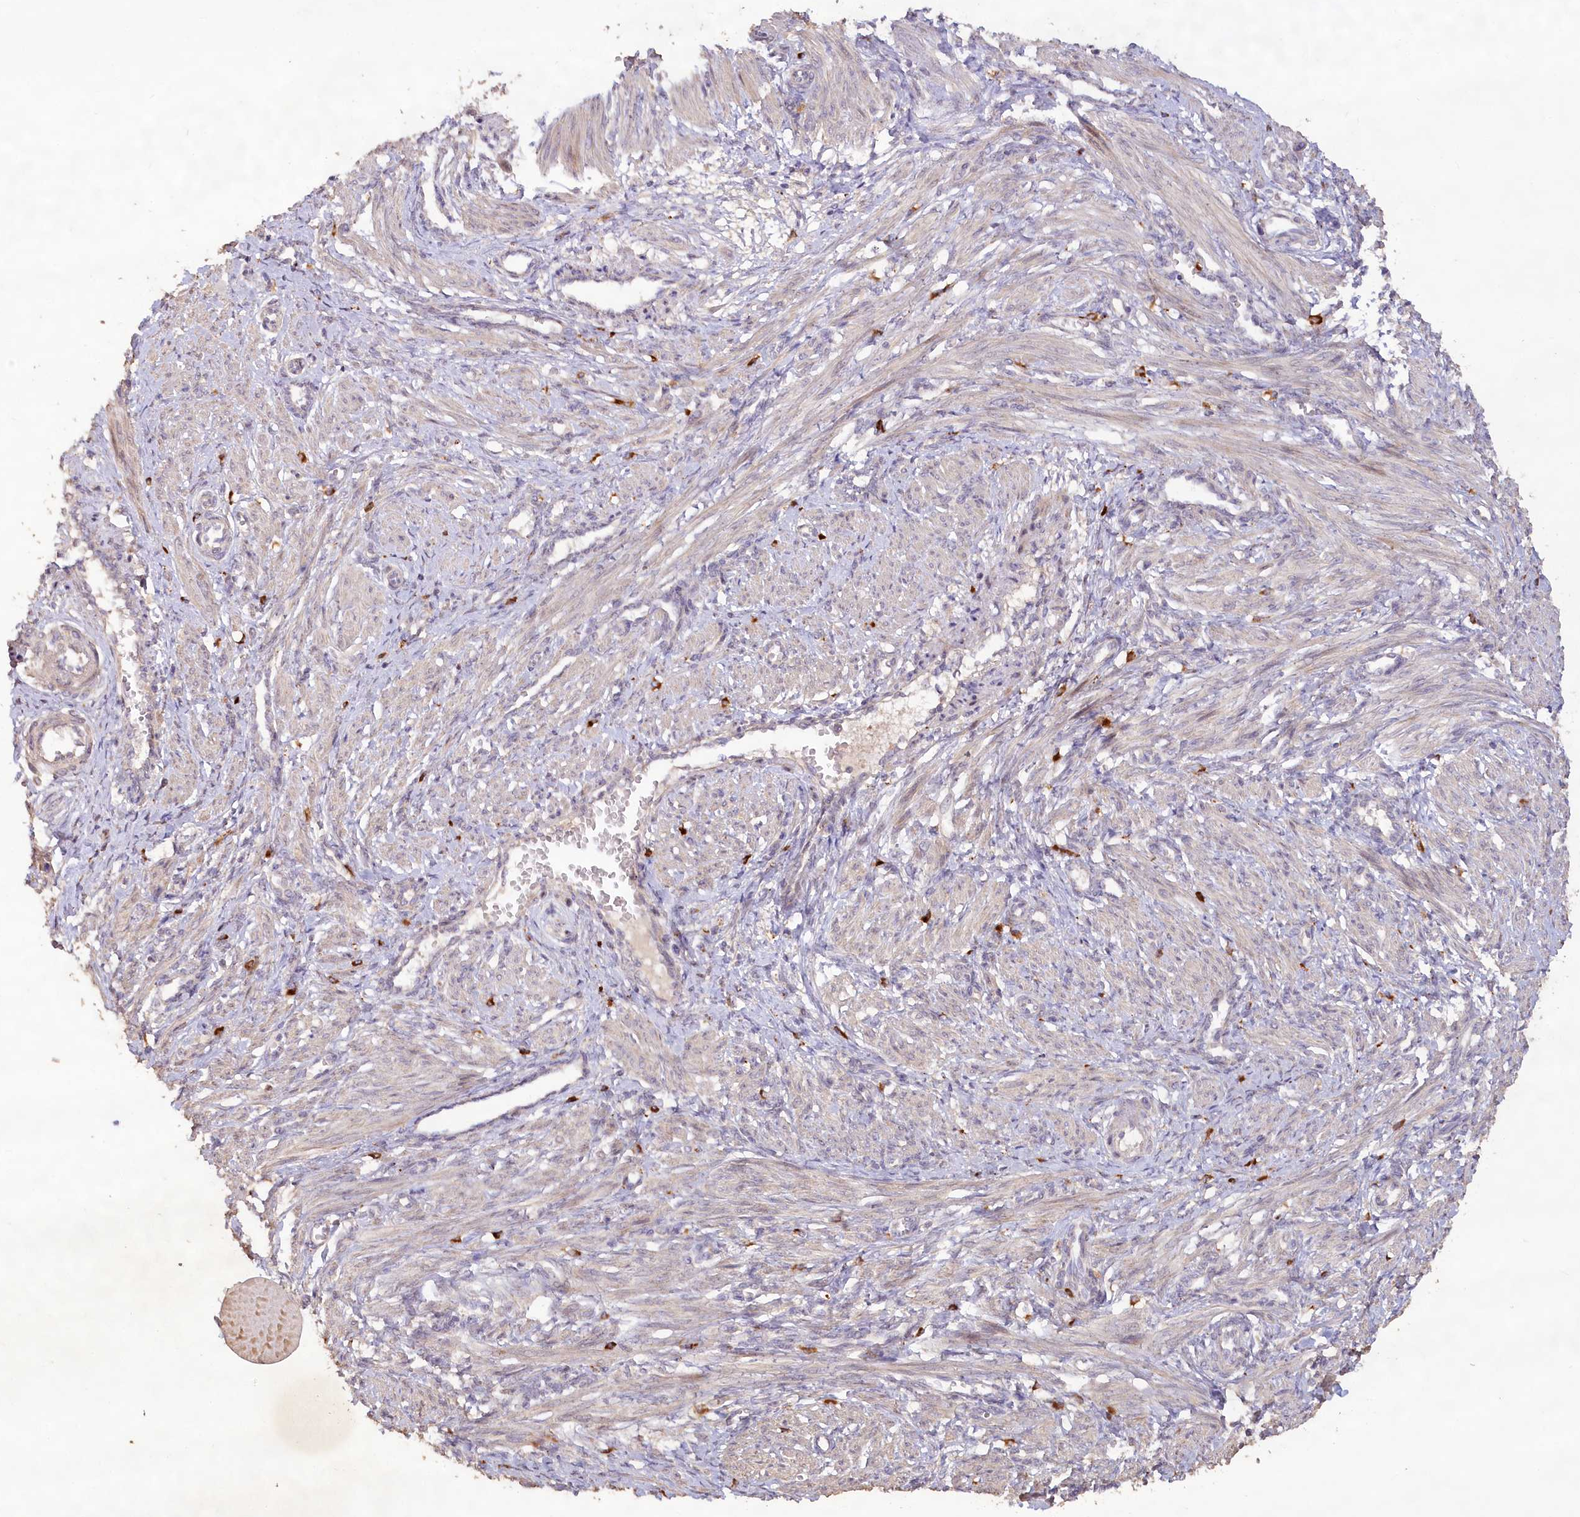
{"staining": {"intensity": "weak", "quantity": "25%-75%", "location": "cytoplasmic/membranous"}, "tissue": "smooth muscle", "cell_type": "Smooth muscle cells", "image_type": "normal", "snomed": [{"axis": "morphology", "description": "Normal tissue, NOS"}, {"axis": "topography", "description": "Endometrium"}], "caption": "Smooth muscle cells reveal low levels of weak cytoplasmic/membranous positivity in about 25%-75% of cells in normal human smooth muscle.", "gene": "IRAK1BP1", "patient": {"sex": "female", "age": 33}}